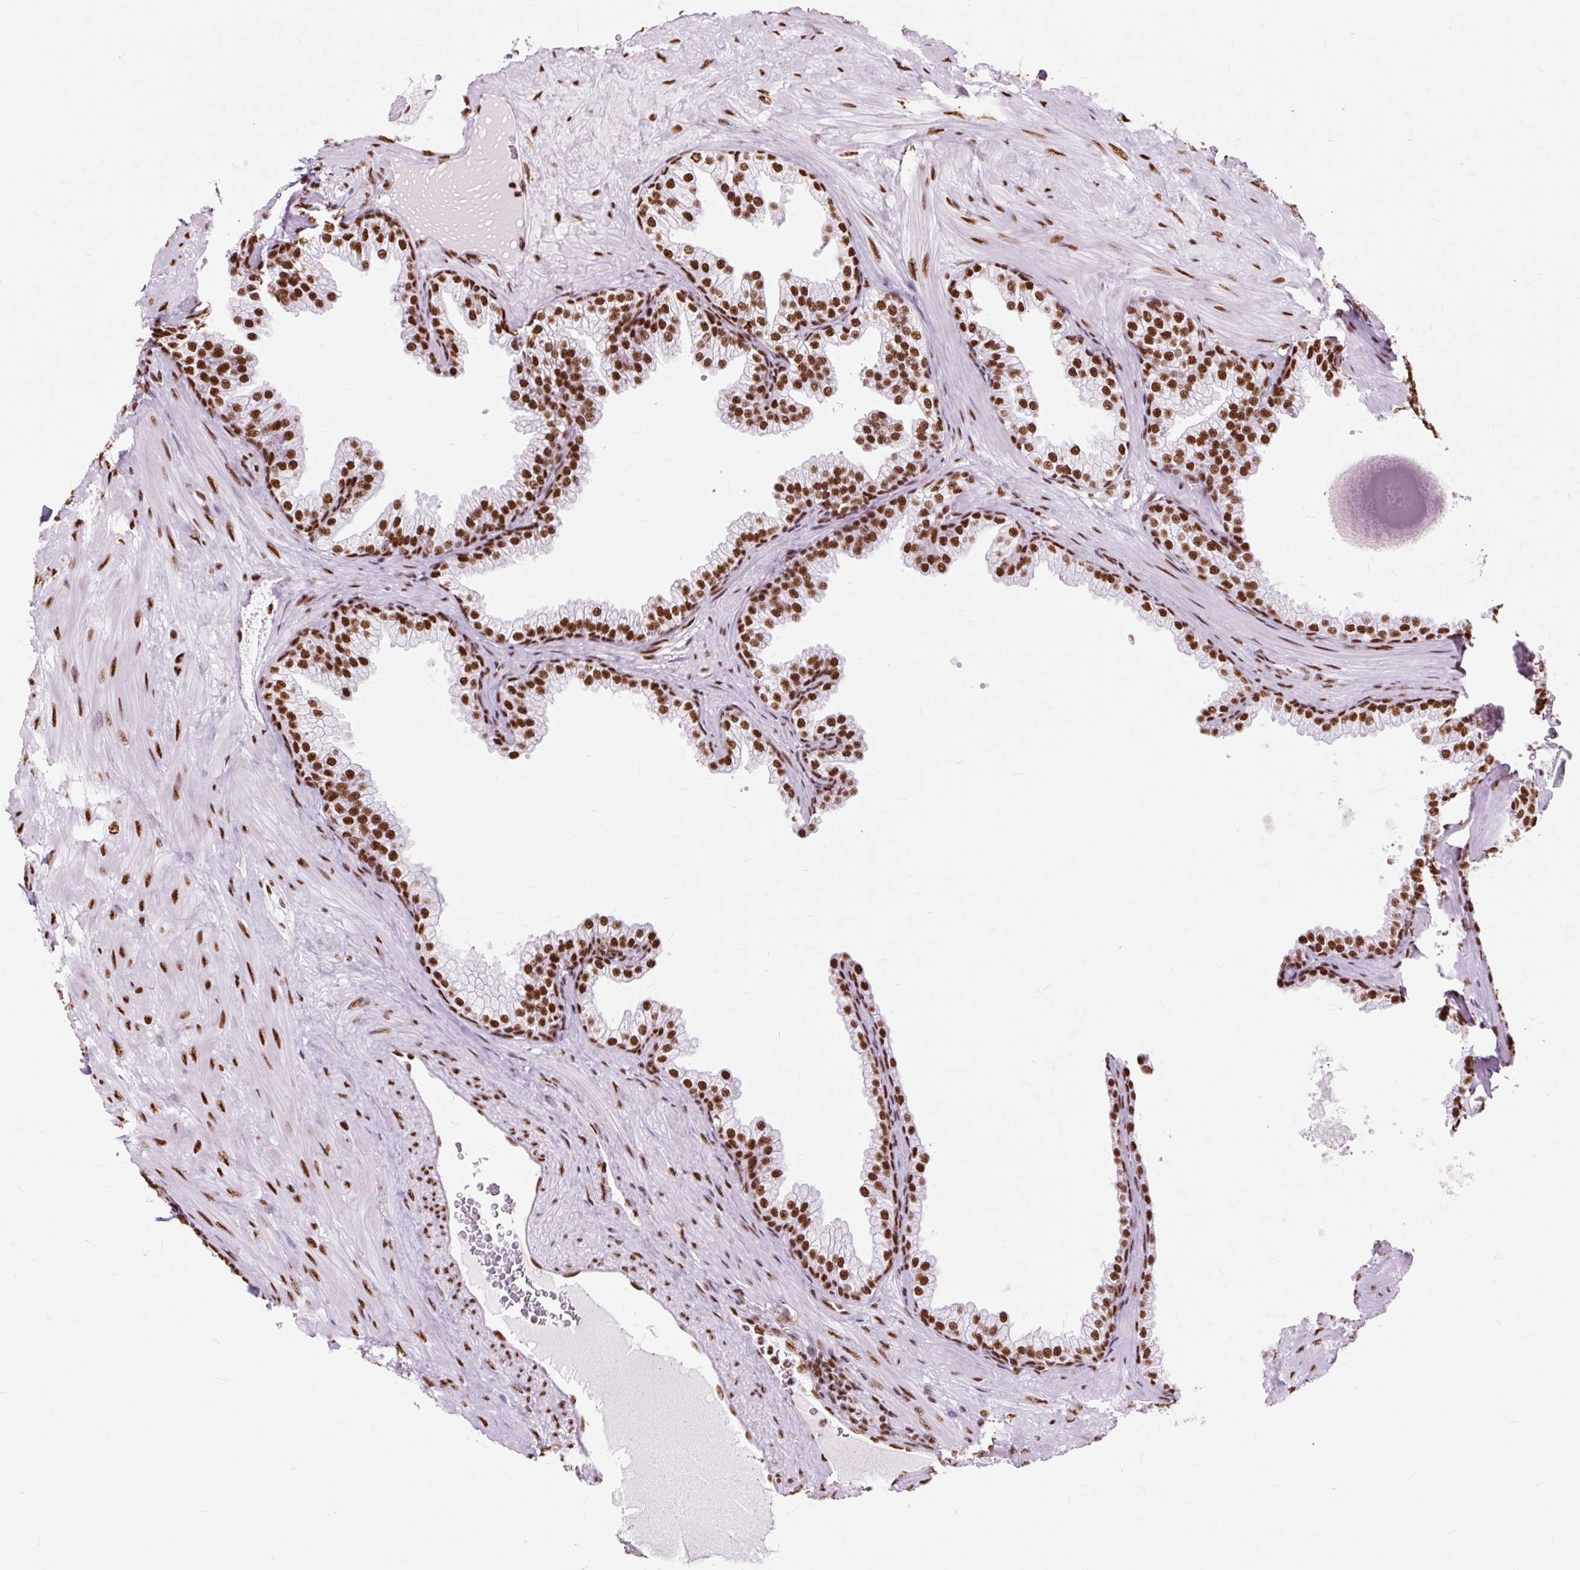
{"staining": {"intensity": "strong", "quantity": ">75%", "location": "nuclear"}, "tissue": "prostate", "cell_type": "Glandular cells", "image_type": "normal", "snomed": [{"axis": "morphology", "description": "Normal tissue, NOS"}, {"axis": "topography", "description": "Prostate"}], "caption": "Strong nuclear protein positivity is present in approximately >75% of glandular cells in prostate. The protein of interest is shown in brown color, while the nuclei are stained blue.", "gene": "XRCC6", "patient": {"sex": "male", "age": 37}}